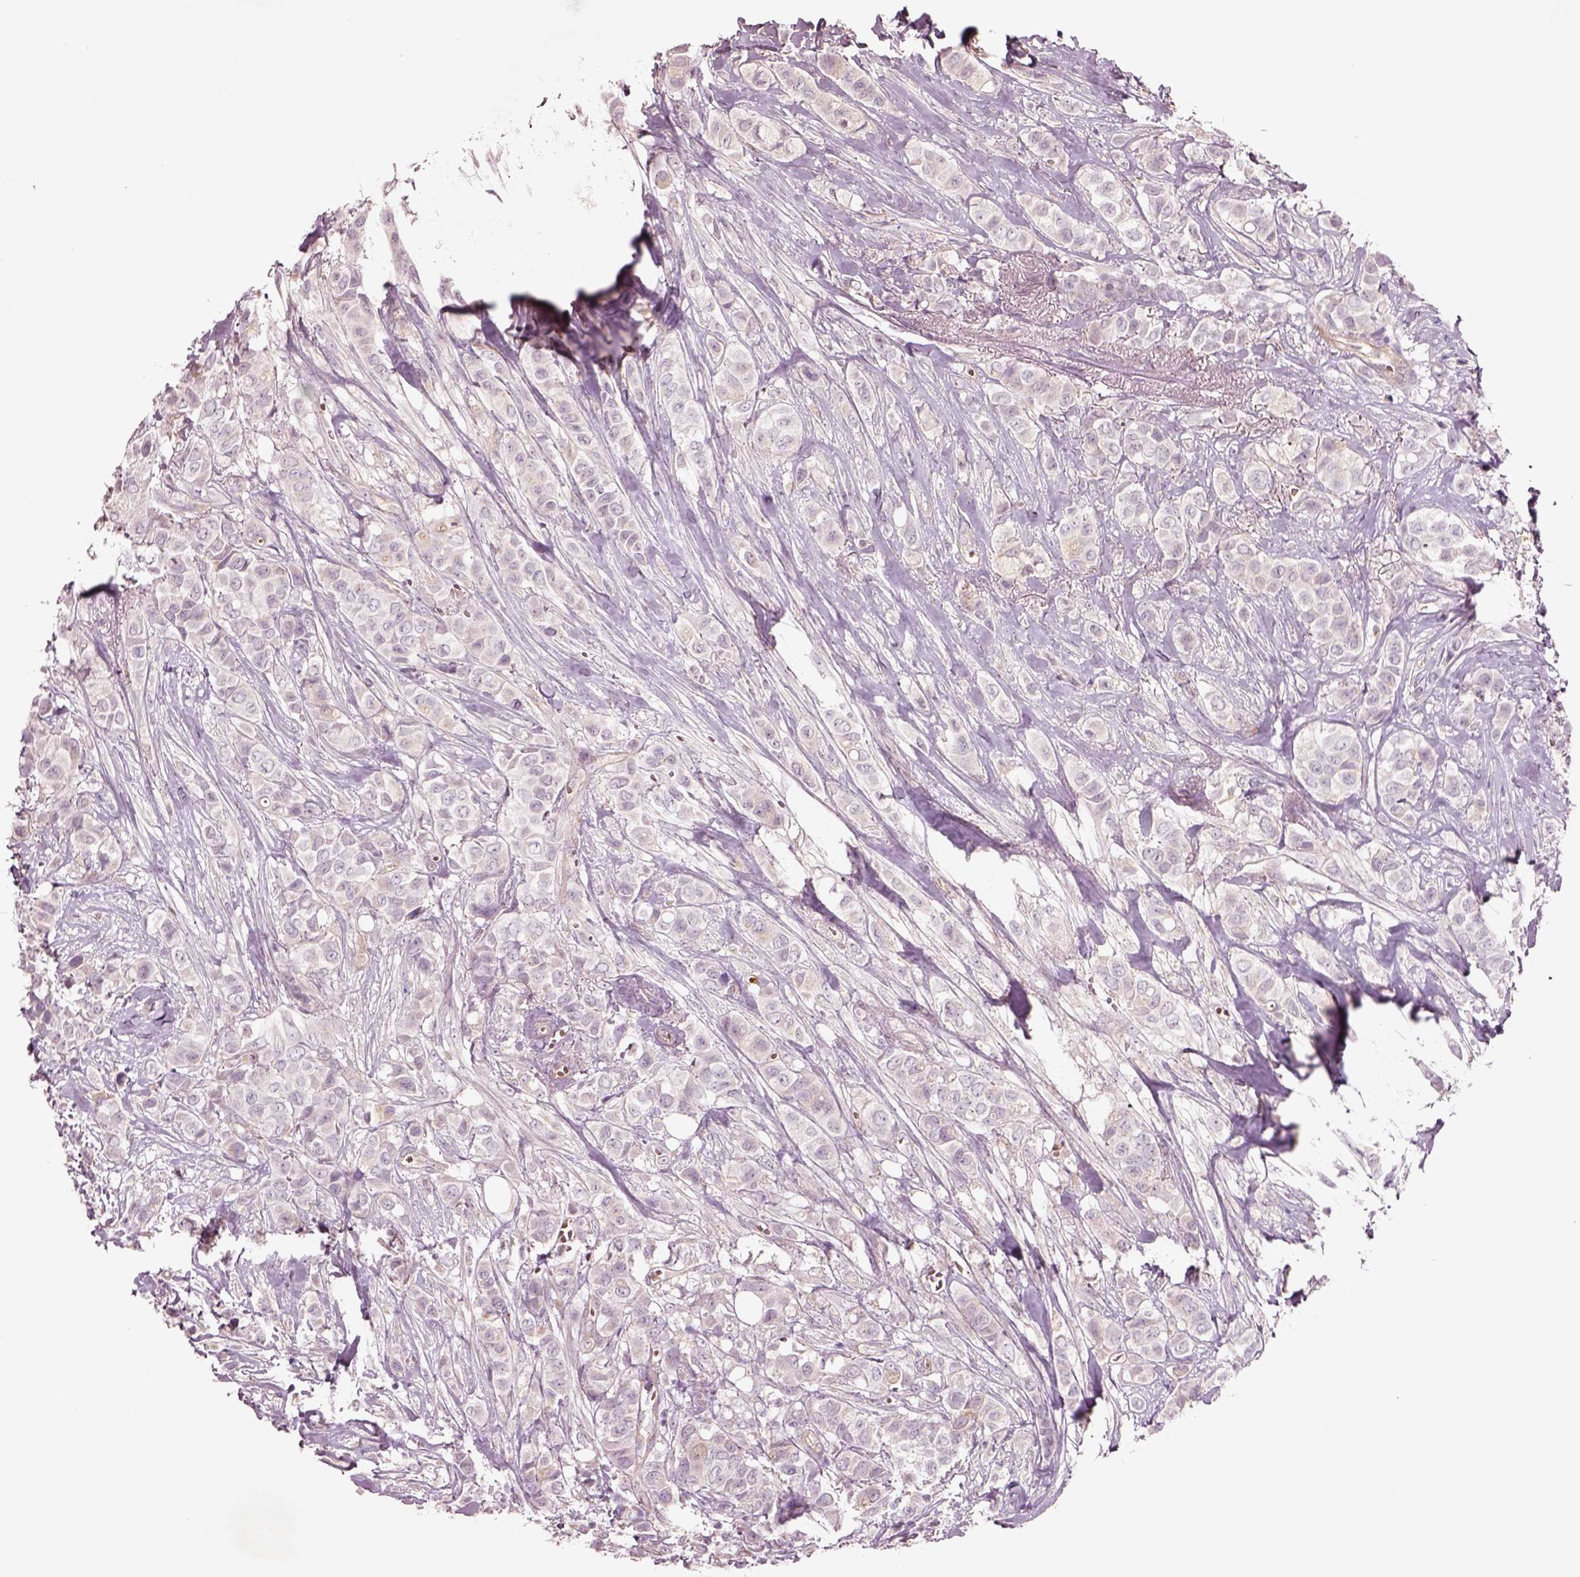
{"staining": {"intensity": "negative", "quantity": "none", "location": "none"}, "tissue": "breast cancer", "cell_type": "Tumor cells", "image_type": "cancer", "snomed": [{"axis": "morphology", "description": "Duct carcinoma"}, {"axis": "topography", "description": "Breast"}], "caption": "Breast cancer (invasive ductal carcinoma) was stained to show a protein in brown. There is no significant expression in tumor cells. The staining was performed using DAB to visualize the protein expression in brown, while the nuclei were stained in blue with hematoxylin (Magnification: 20x).", "gene": "DUOXA2", "patient": {"sex": "female", "age": 85}}